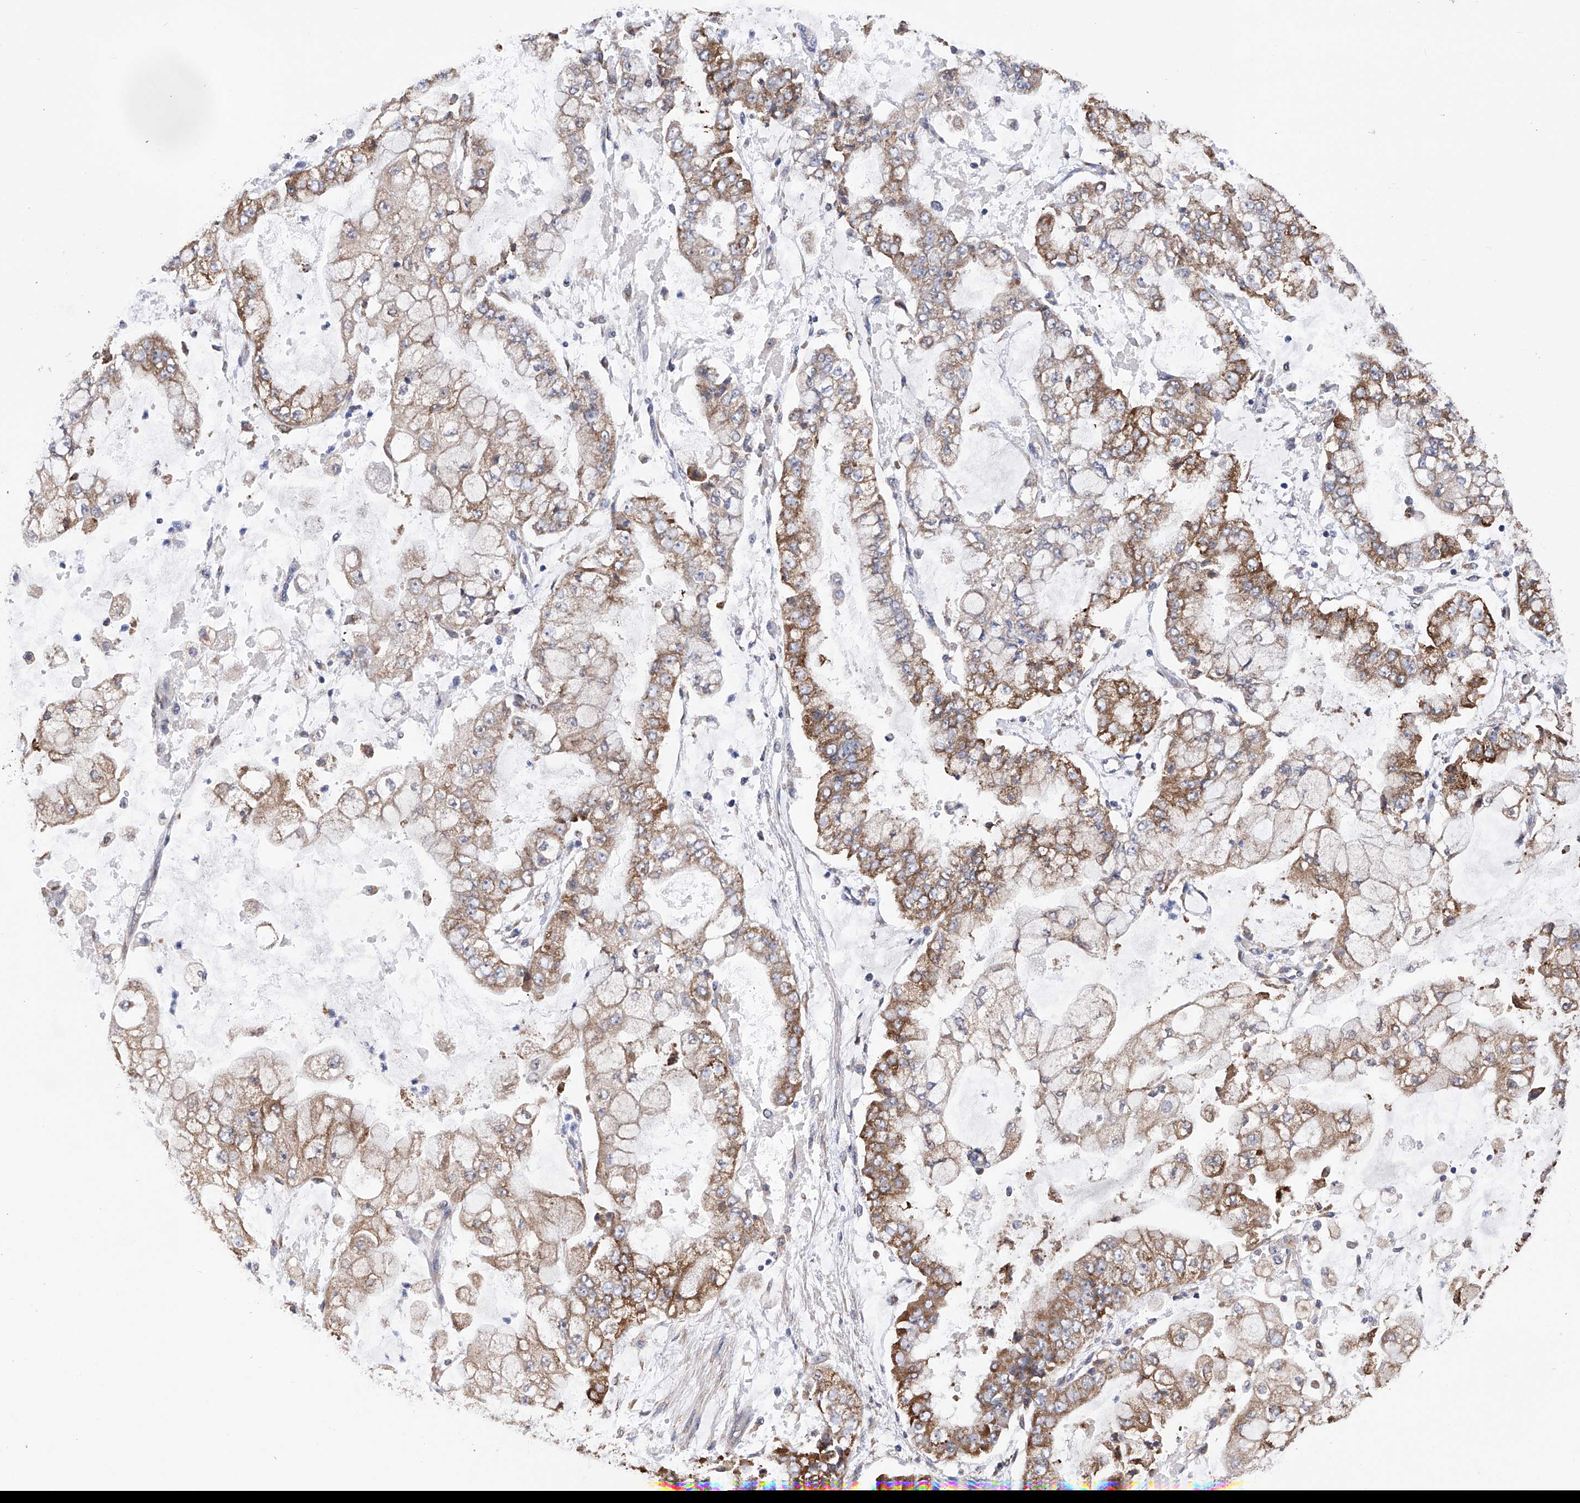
{"staining": {"intensity": "moderate", "quantity": ">75%", "location": "cytoplasmic/membranous"}, "tissue": "stomach cancer", "cell_type": "Tumor cells", "image_type": "cancer", "snomed": [{"axis": "morphology", "description": "Adenocarcinoma, NOS"}, {"axis": "topography", "description": "Stomach"}], "caption": "A histopathology image of stomach cancer stained for a protein reveals moderate cytoplasmic/membranous brown staining in tumor cells. The protein of interest is stained brown, and the nuclei are stained in blue (DAB IHC with brightfield microscopy, high magnification).", "gene": "DNAH8", "patient": {"sex": "male", "age": 76}}